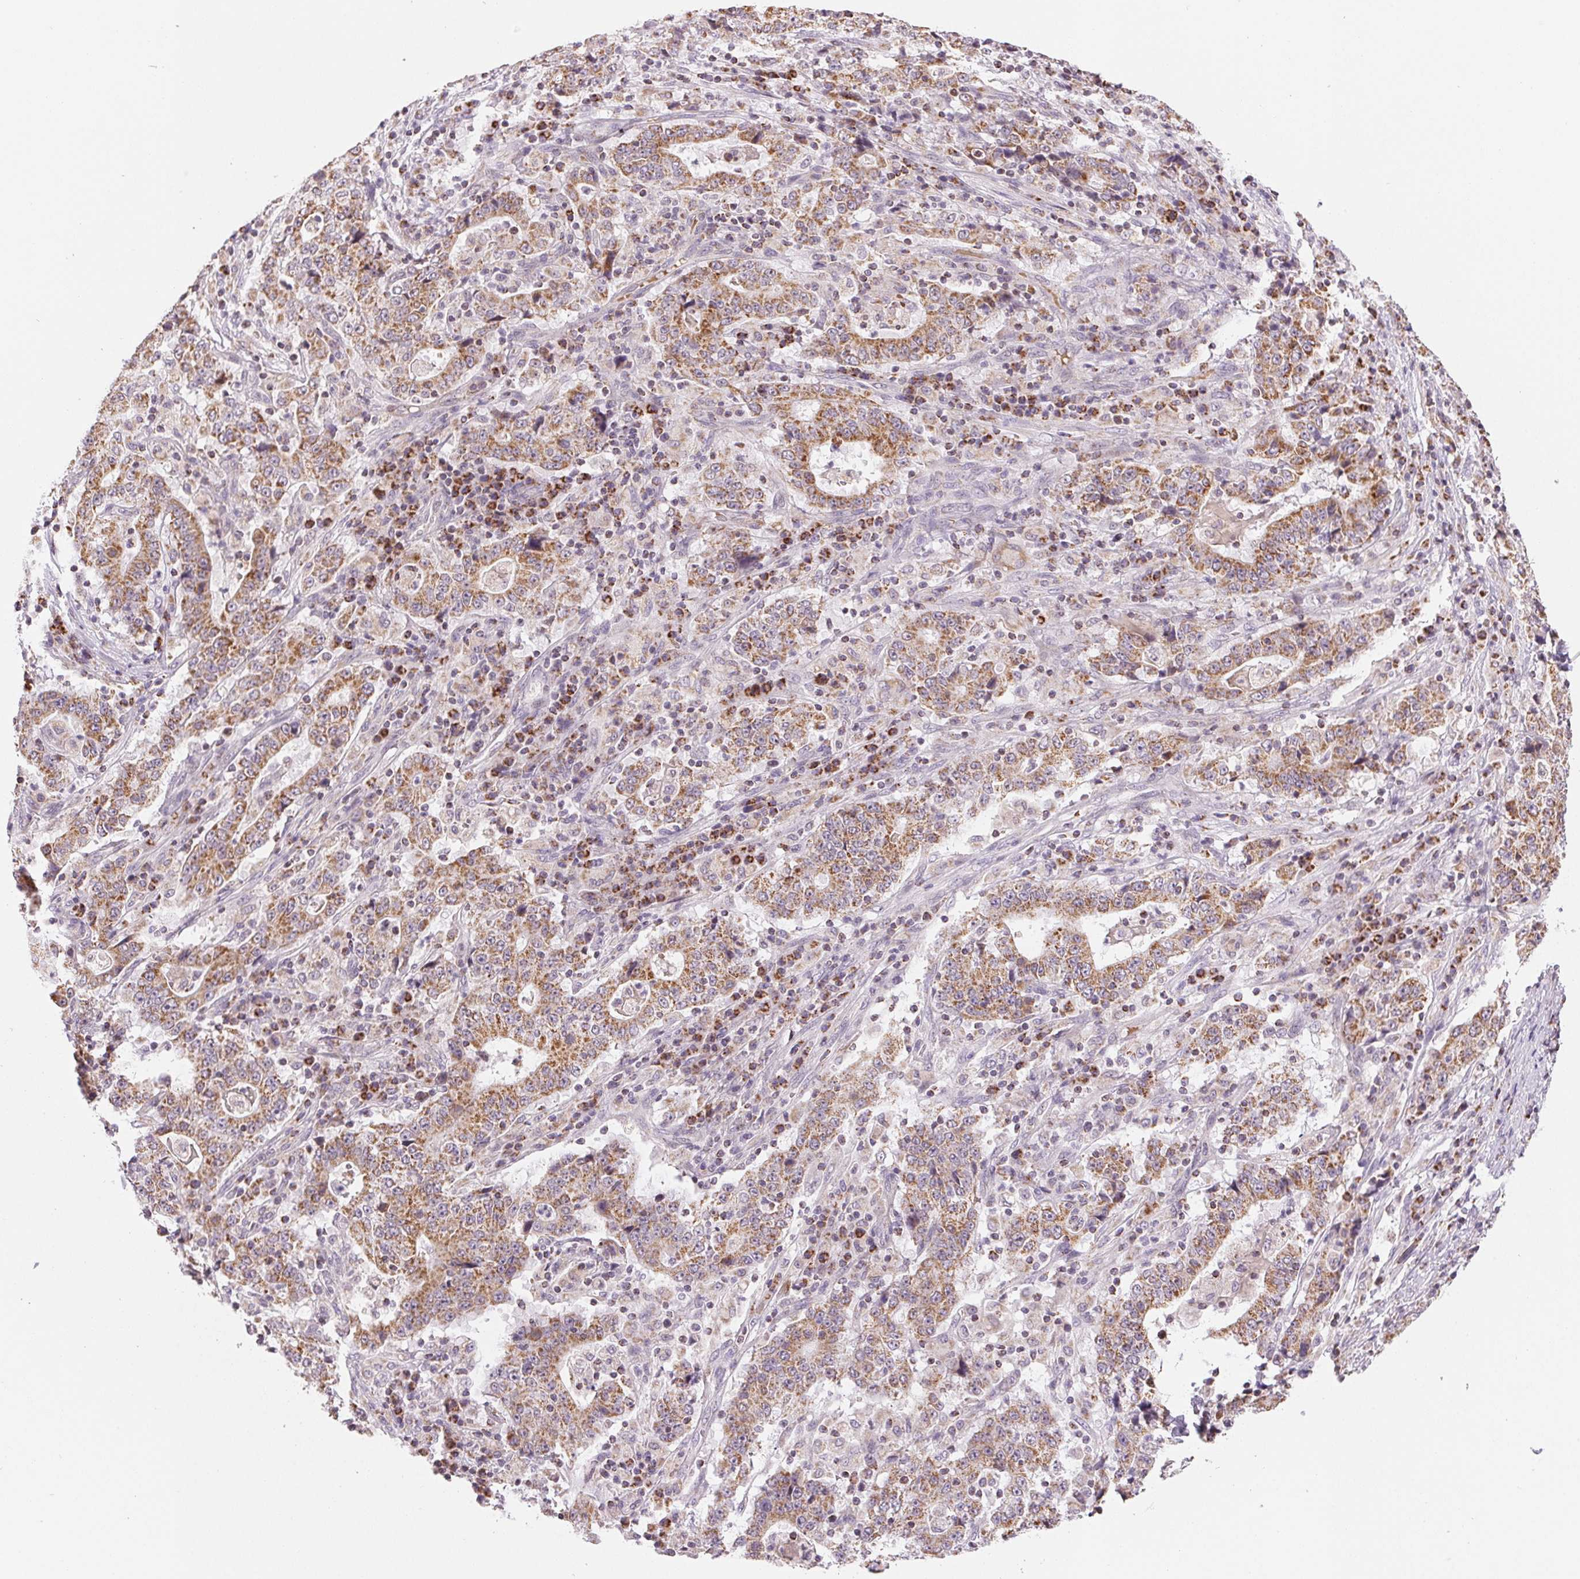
{"staining": {"intensity": "moderate", "quantity": ">75%", "location": "cytoplasmic/membranous"}, "tissue": "stomach cancer", "cell_type": "Tumor cells", "image_type": "cancer", "snomed": [{"axis": "morphology", "description": "Normal tissue, NOS"}, {"axis": "morphology", "description": "Adenocarcinoma, NOS"}, {"axis": "topography", "description": "Stomach, upper"}, {"axis": "topography", "description": "Stomach"}], "caption": "DAB (3,3'-diaminobenzidine) immunohistochemical staining of stomach adenocarcinoma exhibits moderate cytoplasmic/membranous protein staining in approximately >75% of tumor cells.", "gene": "HINT2", "patient": {"sex": "male", "age": 59}}